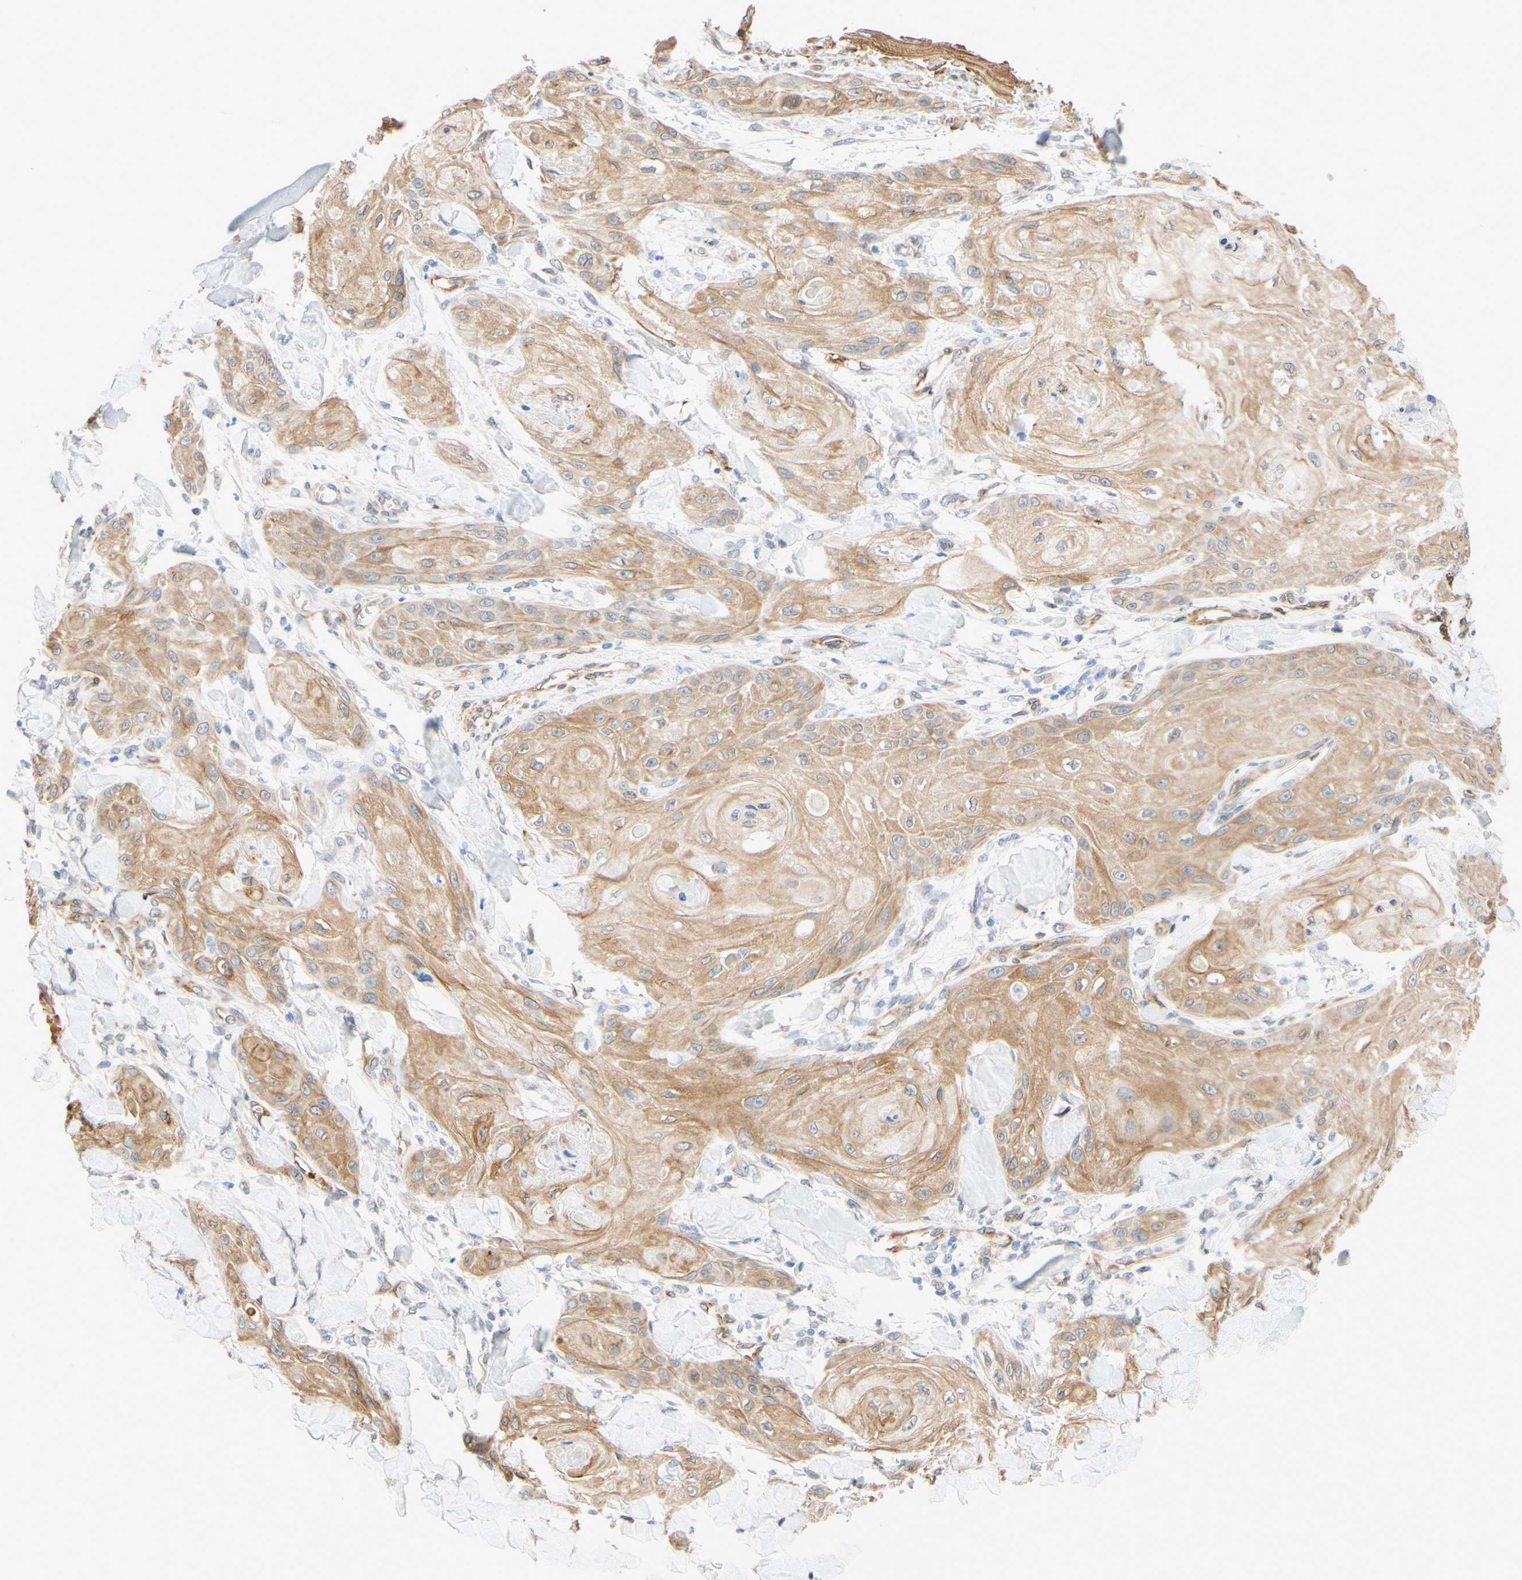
{"staining": {"intensity": "moderate", "quantity": "25%-75%", "location": "cytoplasmic/membranous"}, "tissue": "skin cancer", "cell_type": "Tumor cells", "image_type": "cancer", "snomed": [{"axis": "morphology", "description": "Squamous cell carcinoma, NOS"}, {"axis": "topography", "description": "Skin"}], "caption": "Skin cancer (squamous cell carcinoma) was stained to show a protein in brown. There is medium levels of moderate cytoplasmic/membranous positivity in about 25%-75% of tumor cells. Immunohistochemistry stains the protein in brown and the nuclei are stained blue.", "gene": "ENDOD1", "patient": {"sex": "male", "age": 74}}